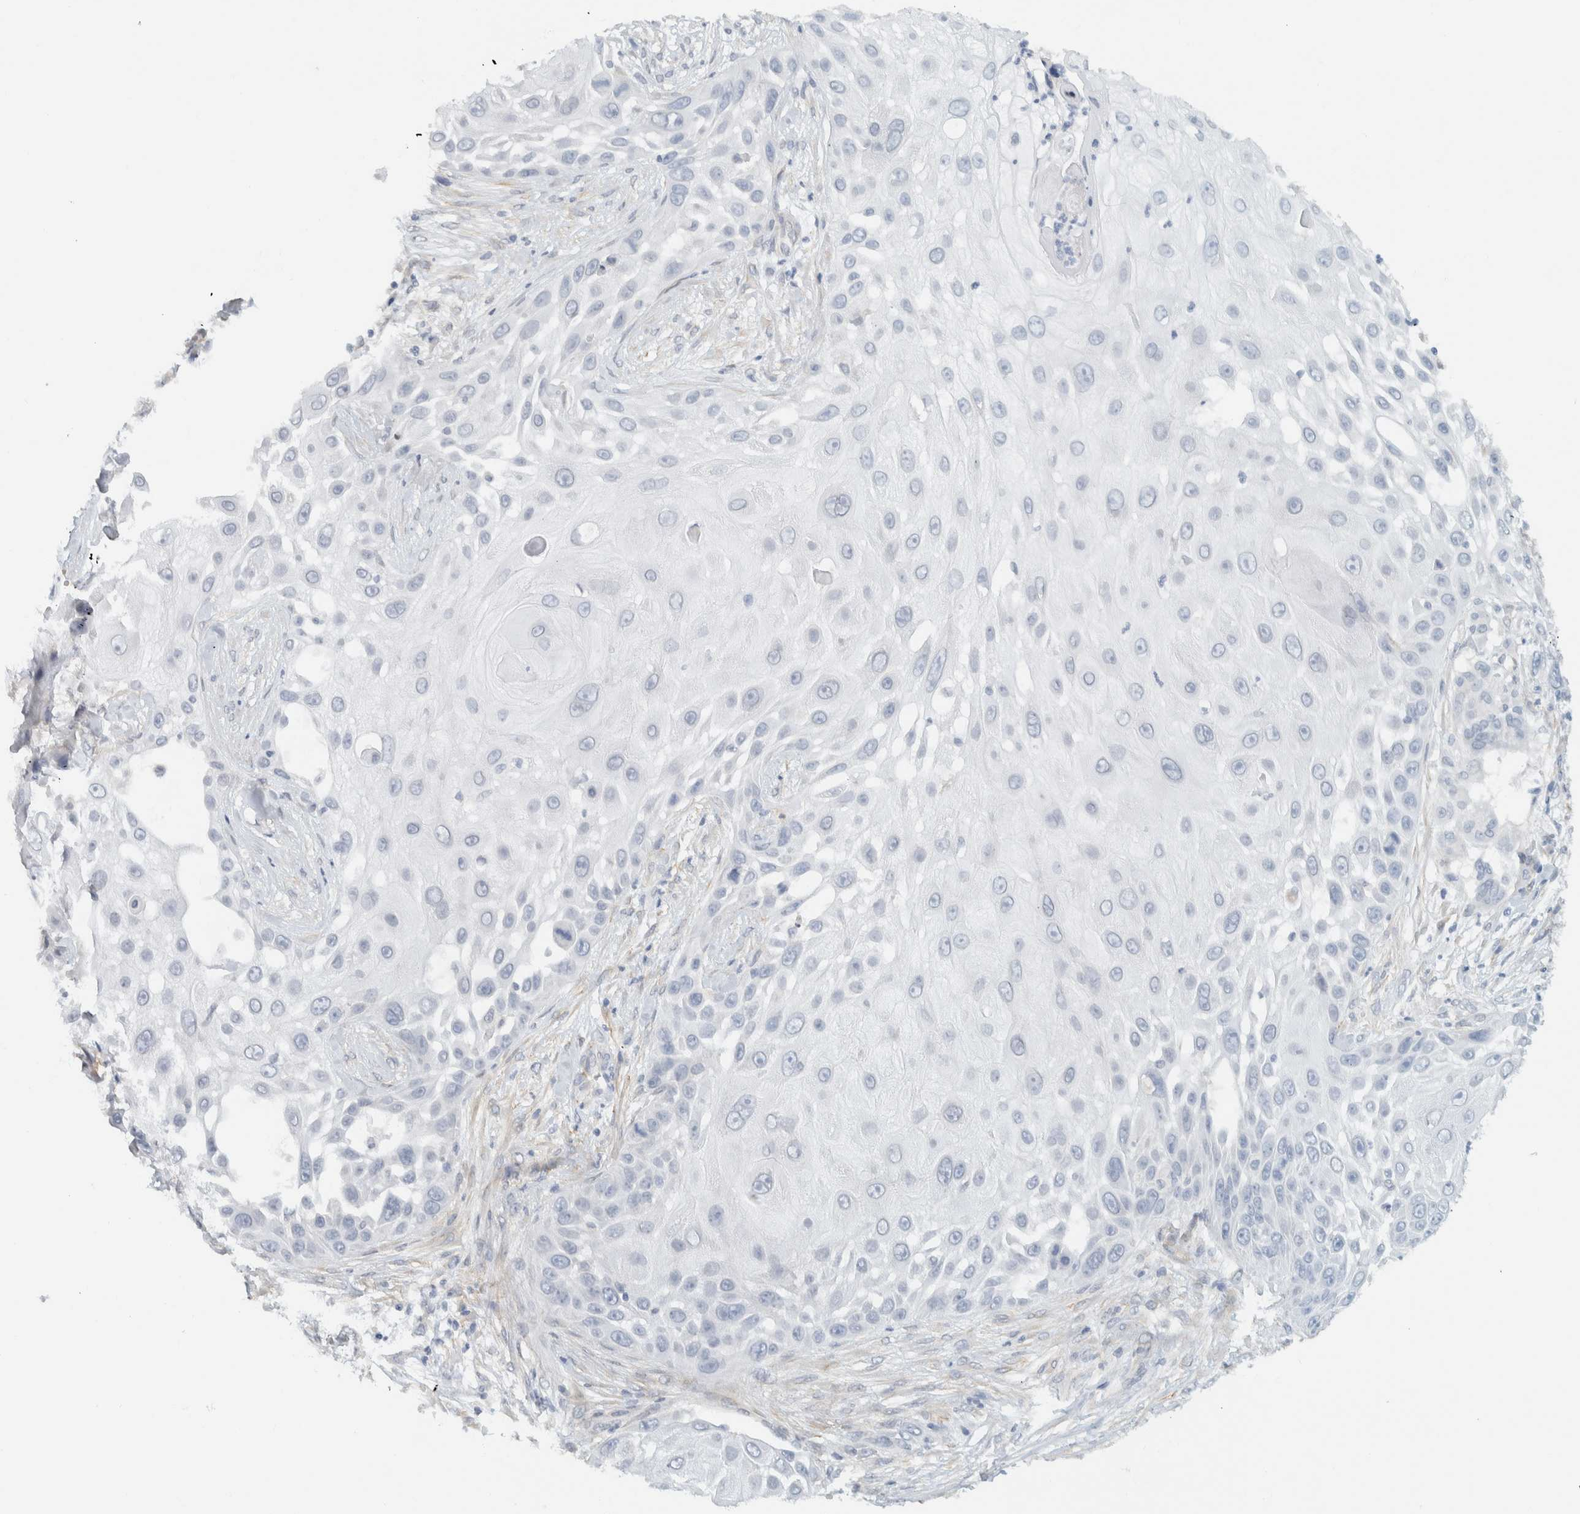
{"staining": {"intensity": "negative", "quantity": "none", "location": "none"}, "tissue": "skin cancer", "cell_type": "Tumor cells", "image_type": "cancer", "snomed": [{"axis": "morphology", "description": "Squamous cell carcinoma, NOS"}, {"axis": "topography", "description": "Skin"}], "caption": "High power microscopy photomicrograph of an immunohistochemistry photomicrograph of squamous cell carcinoma (skin), revealing no significant staining in tumor cells. (DAB (3,3'-diaminobenzidine) immunohistochemistry (IHC) visualized using brightfield microscopy, high magnification).", "gene": "C1QTNF12", "patient": {"sex": "female", "age": 44}}